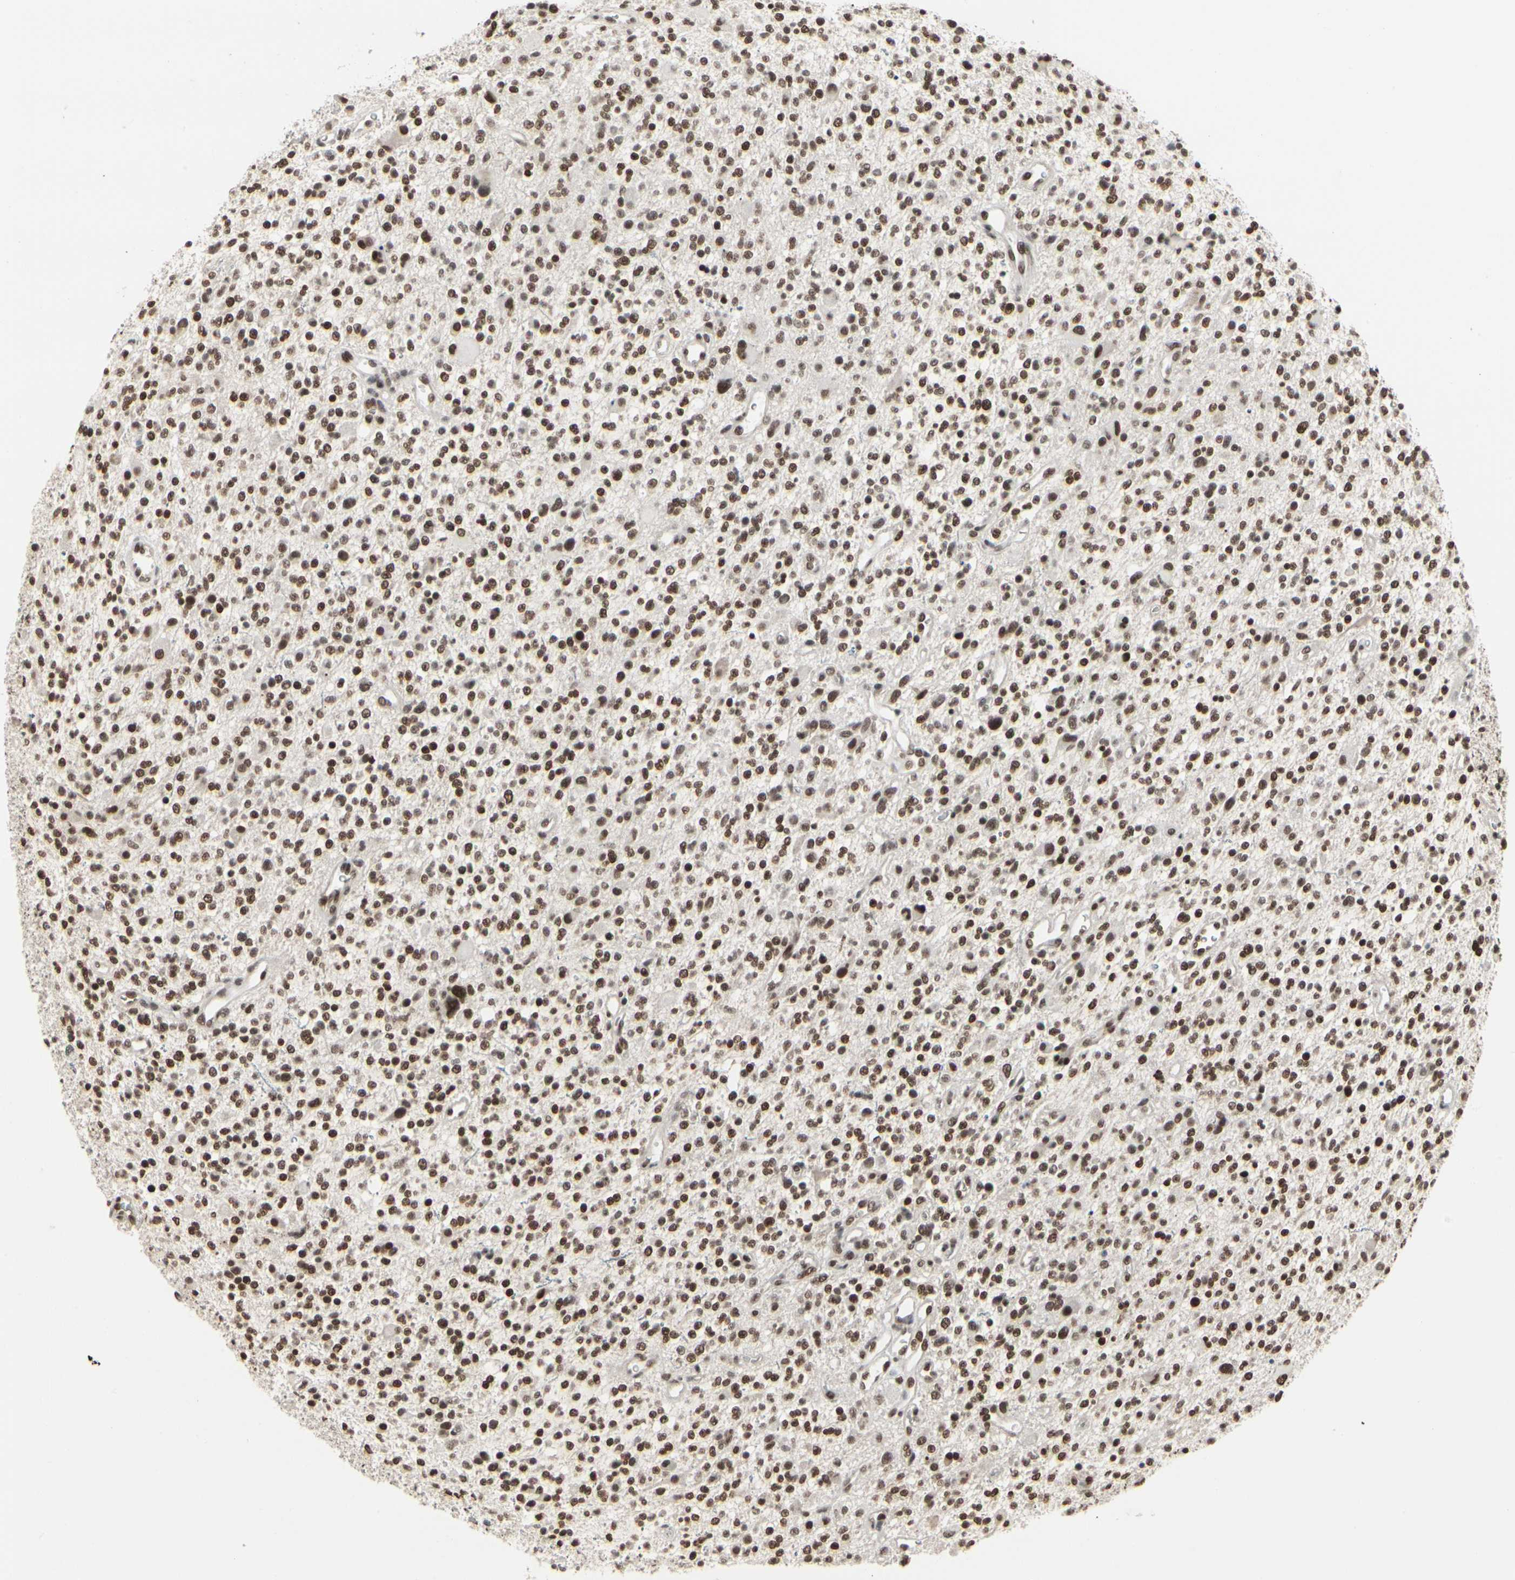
{"staining": {"intensity": "strong", "quantity": ">75%", "location": "nuclear"}, "tissue": "glioma", "cell_type": "Tumor cells", "image_type": "cancer", "snomed": [{"axis": "morphology", "description": "Glioma, malignant, High grade"}, {"axis": "topography", "description": "Brain"}], "caption": "Malignant glioma (high-grade) stained with DAB (3,3'-diaminobenzidine) immunohistochemistry (IHC) displays high levels of strong nuclear staining in approximately >75% of tumor cells. (IHC, brightfield microscopy, high magnification).", "gene": "HMG20A", "patient": {"sex": "male", "age": 48}}